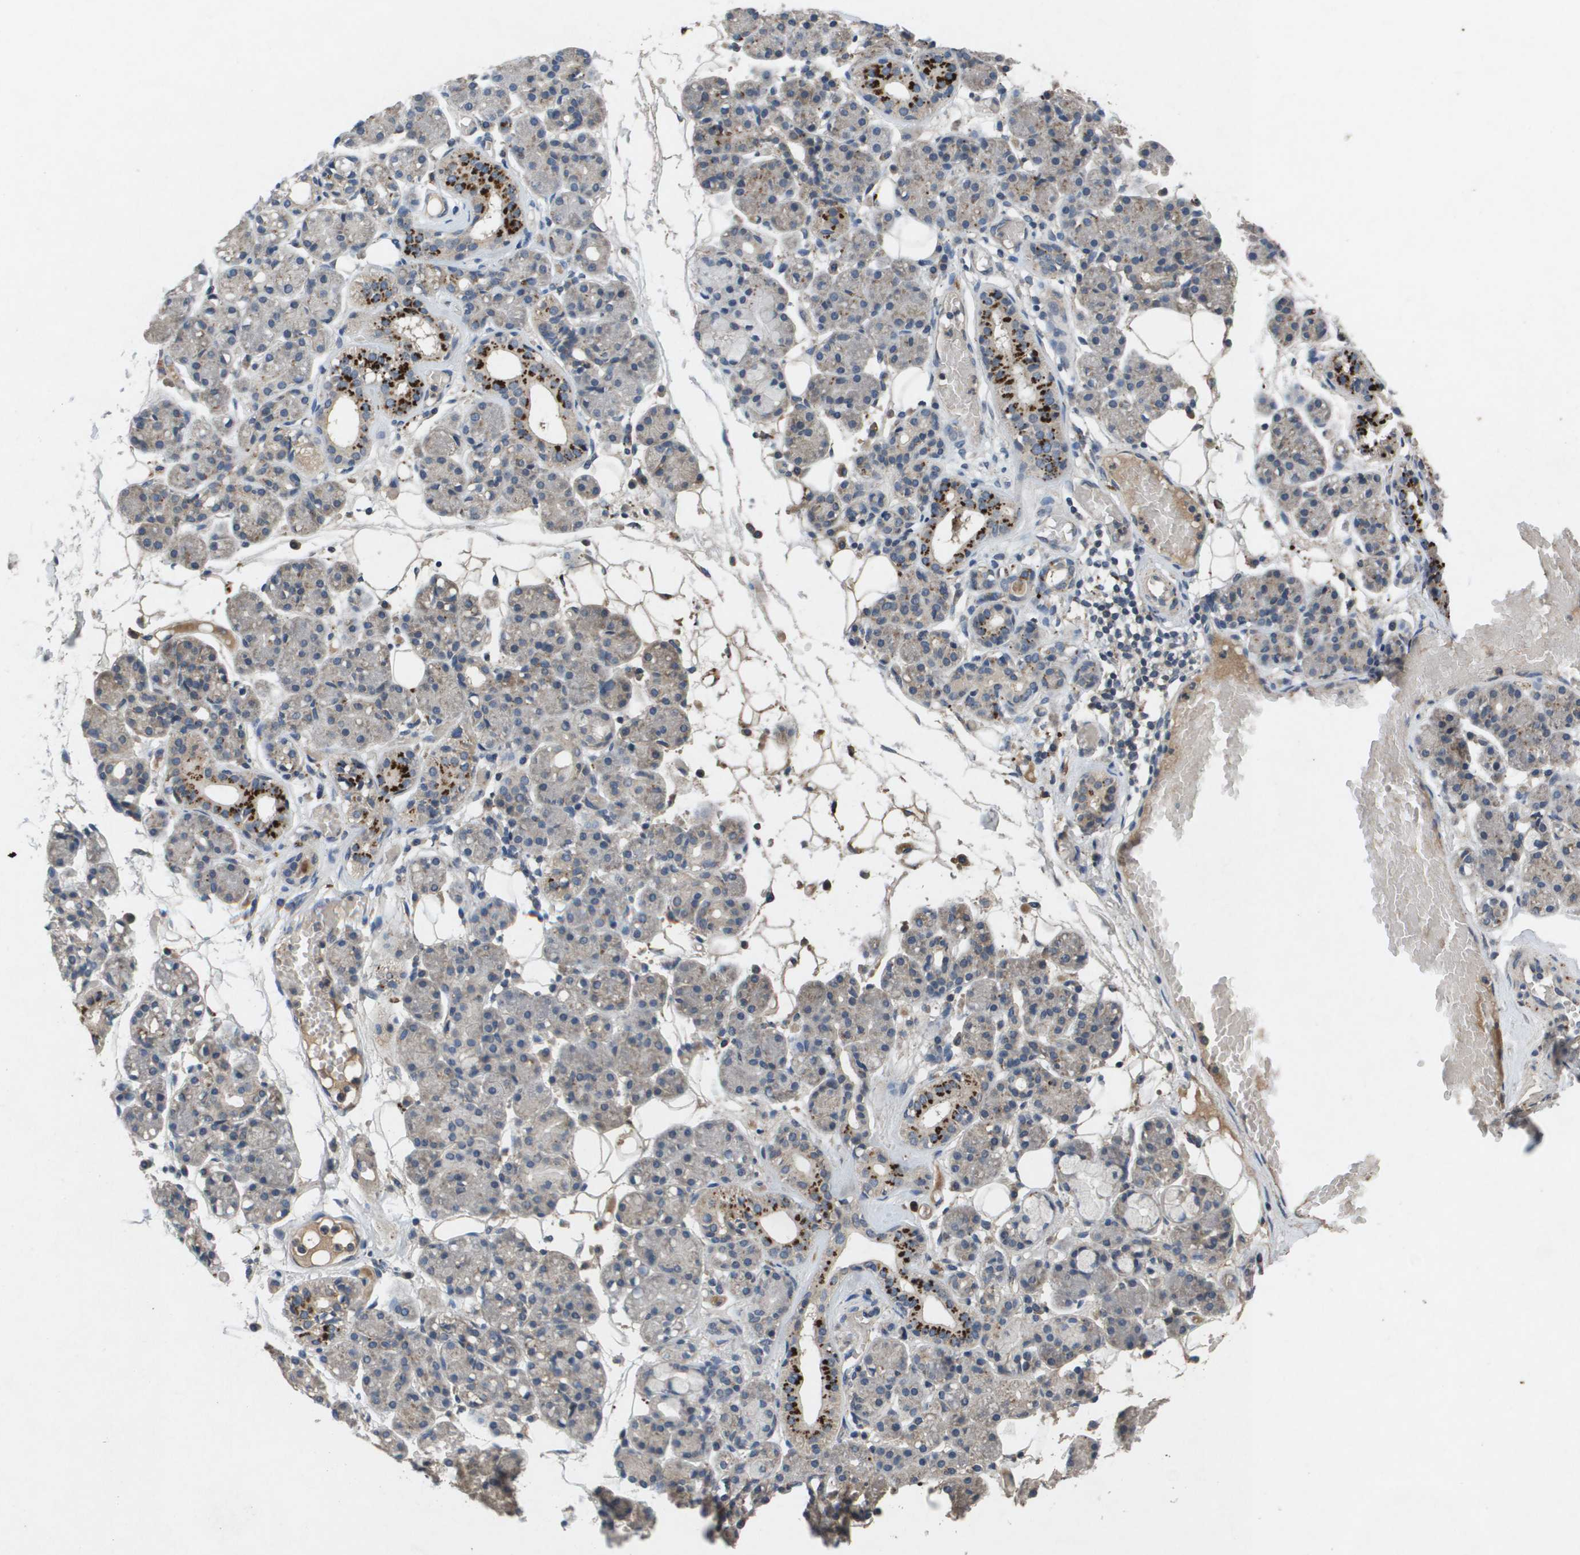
{"staining": {"intensity": "strong", "quantity": "<25%", "location": "cytoplasmic/membranous"}, "tissue": "salivary gland", "cell_type": "Glandular cells", "image_type": "normal", "snomed": [{"axis": "morphology", "description": "Normal tissue, NOS"}, {"axis": "topography", "description": "Salivary gland"}], "caption": "DAB immunohistochemical staining of unremarkable salivary gland exhibits strong cytoplasmic/membranous protein staining in about <25% of glandular cells.", "gene": "PROC", "patient": {"sex": "male", "age": 63}}